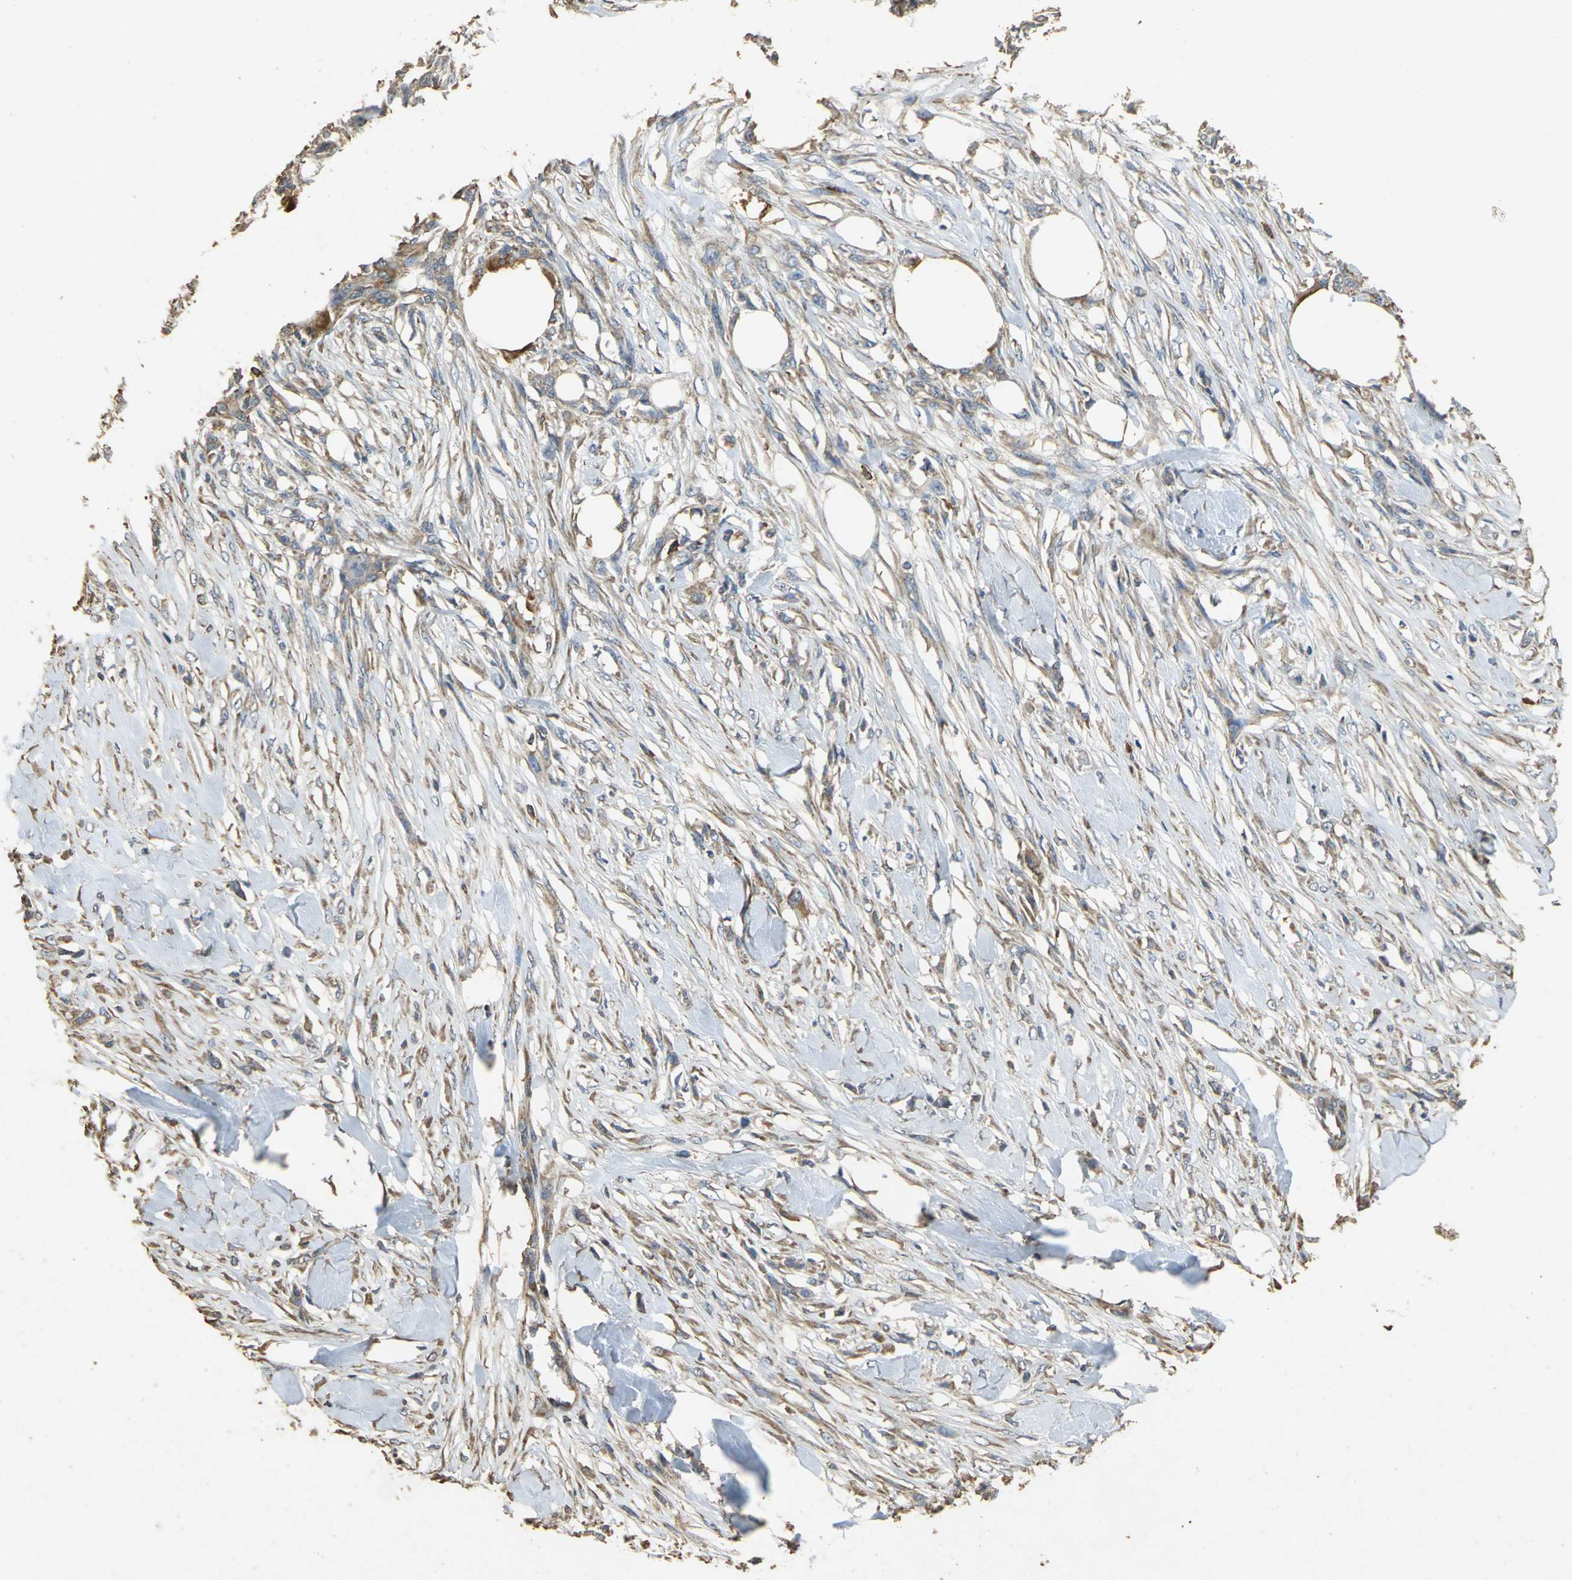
{"staining": {"intensity": "weak", "quantity": "<25%", "location": "cytoplasmic/membranous"}, "tissue": "skin cancer", "cell_type": "Tumor cells", "image_type": "cancer", "snomed": [{"axis": "morphology", "description": "Normal tissue, NOS"}, {"axis": "morphology", "description": "Squamous cell carcinoma, NOS"}, {"axis": "topography", "description": "Skin"}], "caption": "Immunohistochemistry photomicrograph of neoplastic tissue: skin squamous cell carcinoma stained with DAB (3,3'-diaminobenzidine) shows no significant protein expression in tumor cells.", "gene": "ACSL4", "patient": {"sex": "female", "age": 59}}